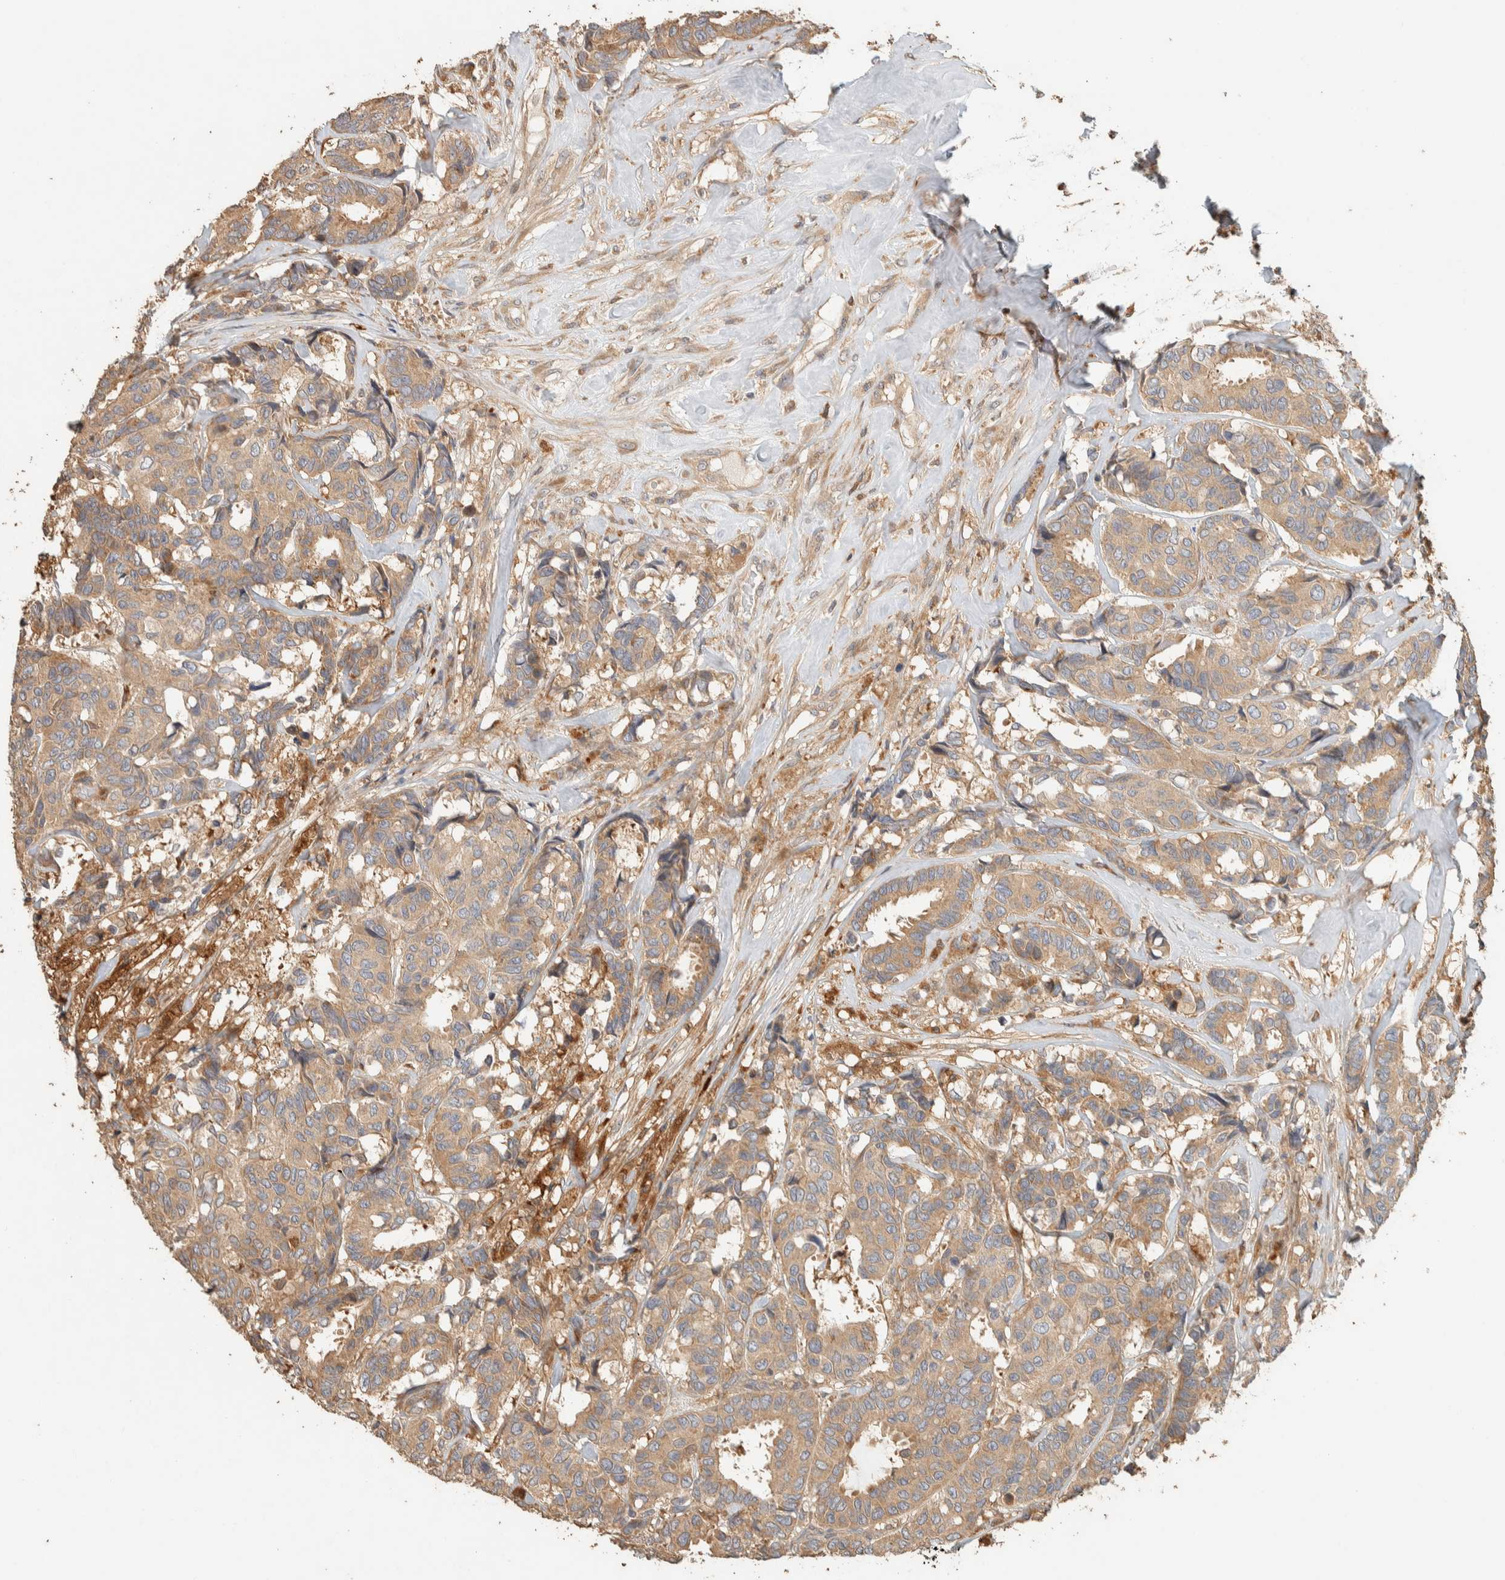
{"staining": {"intensity": "weak", "quantity": ">75%", "location": "cytoplasmic/membranous"}, "tissue": "breast cancer", "cell_type": "Tumor cells", "image_type": "cancer", "snomed": [{"axis": "morphology", "description": "Duct carcinoma"}, {"axis": "topography", "description": "Breast"}], "caption": "Protein staining reveals weak cytoplasmic/membranous staining in approximately >75% of tumor cells in invasive ductal carcinoma (breast). Immunohistochemistry stains the protein in brown and the nuclei are stained blue.", "gene": "EXOC7", "patient": {"sex": "female", "age": 87}}